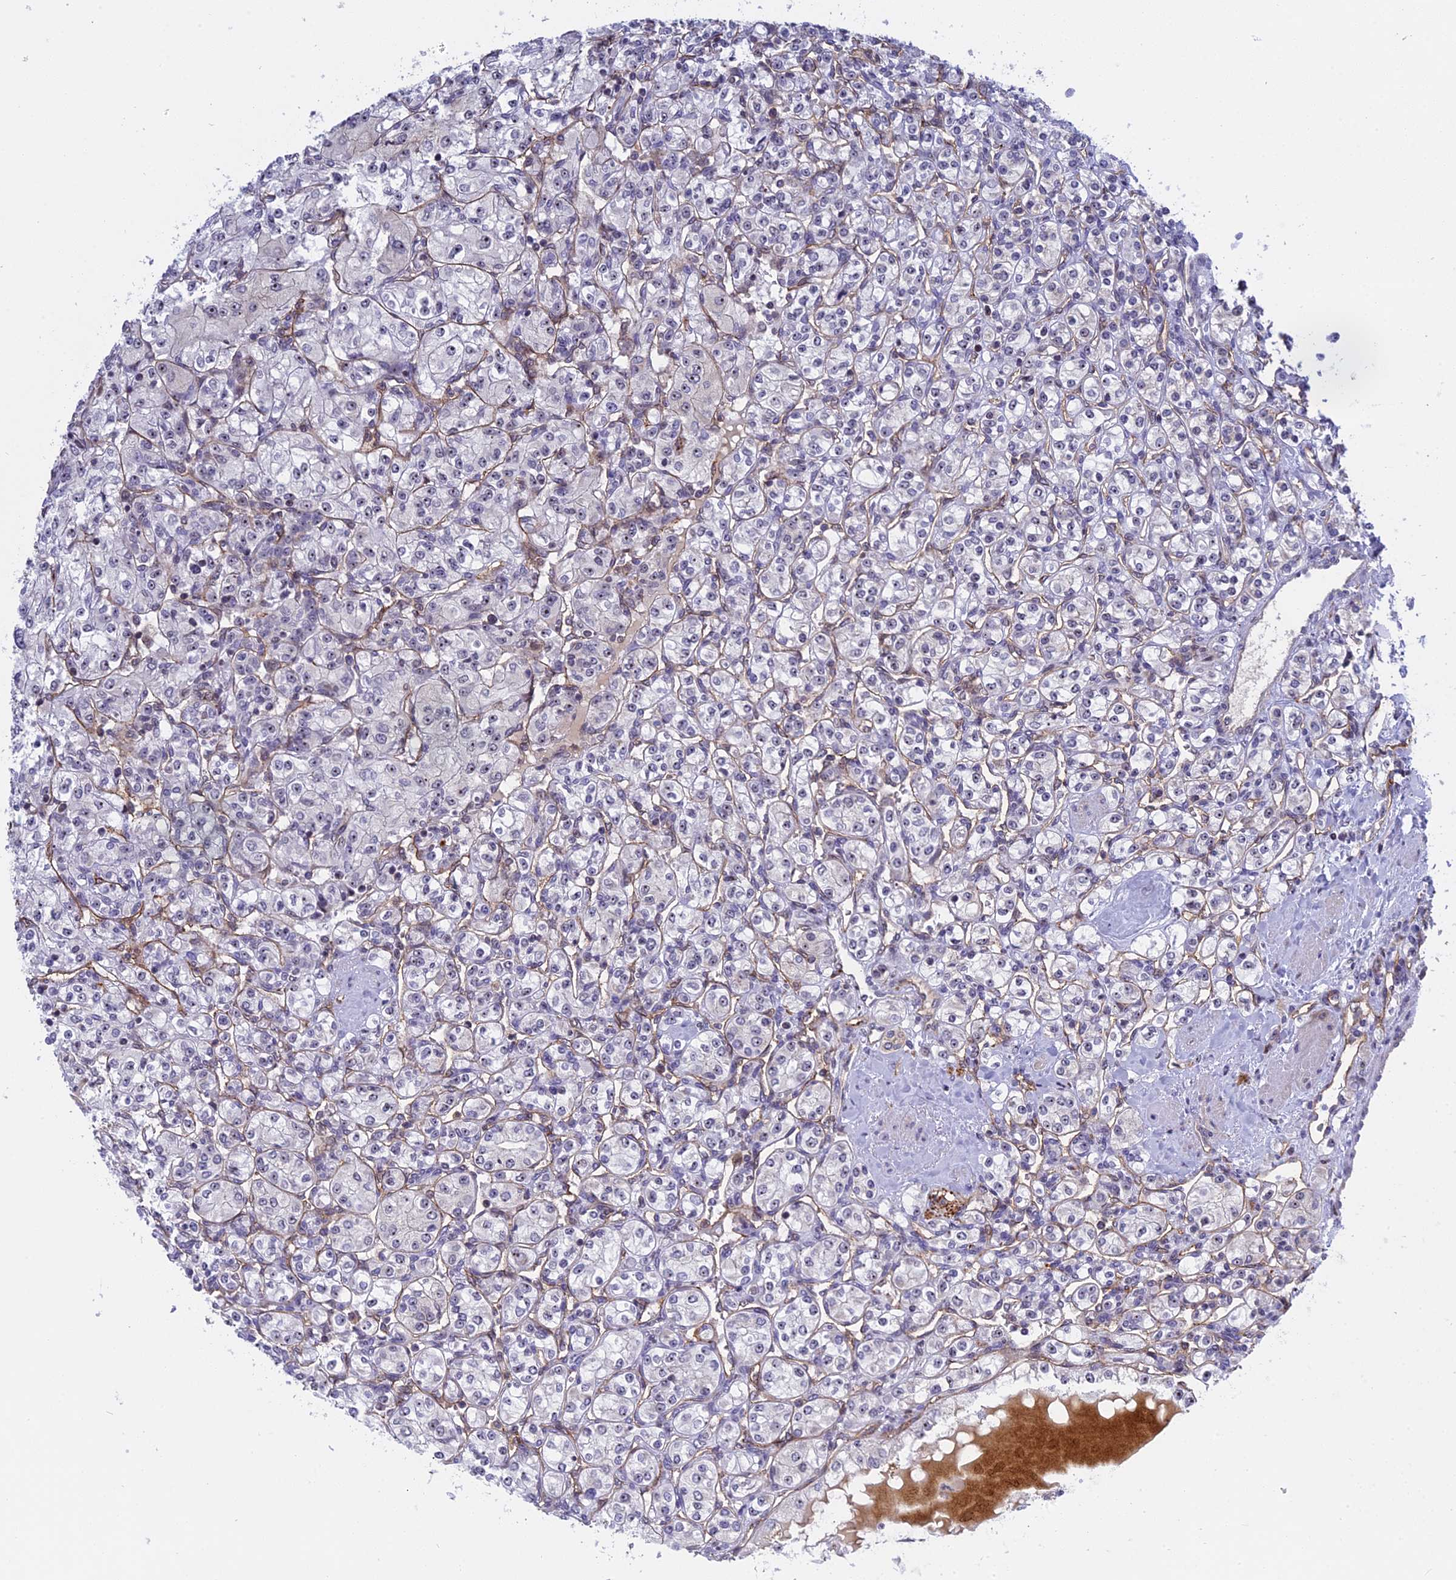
{"staining": {"intensity": "negative", "quantity": "none", "location": "none"}, "tissue": "renal cancer", "cell_type": "Tumor cells", "image_type": "cancer", "snomed": [{"axis": "morphology", "description": "Adenocarcinoma, NOS"}, {"axis": "topography", "description": "Kidney"}], "caption": "Immunohistochemistry (IHC) micrograph of human renal cancer (adenocarcinoma) stained for a protein (brown), which shows no expression in tumor cells.", "gene": "MPND", "patient": {"sex": "male", "age": 77}}